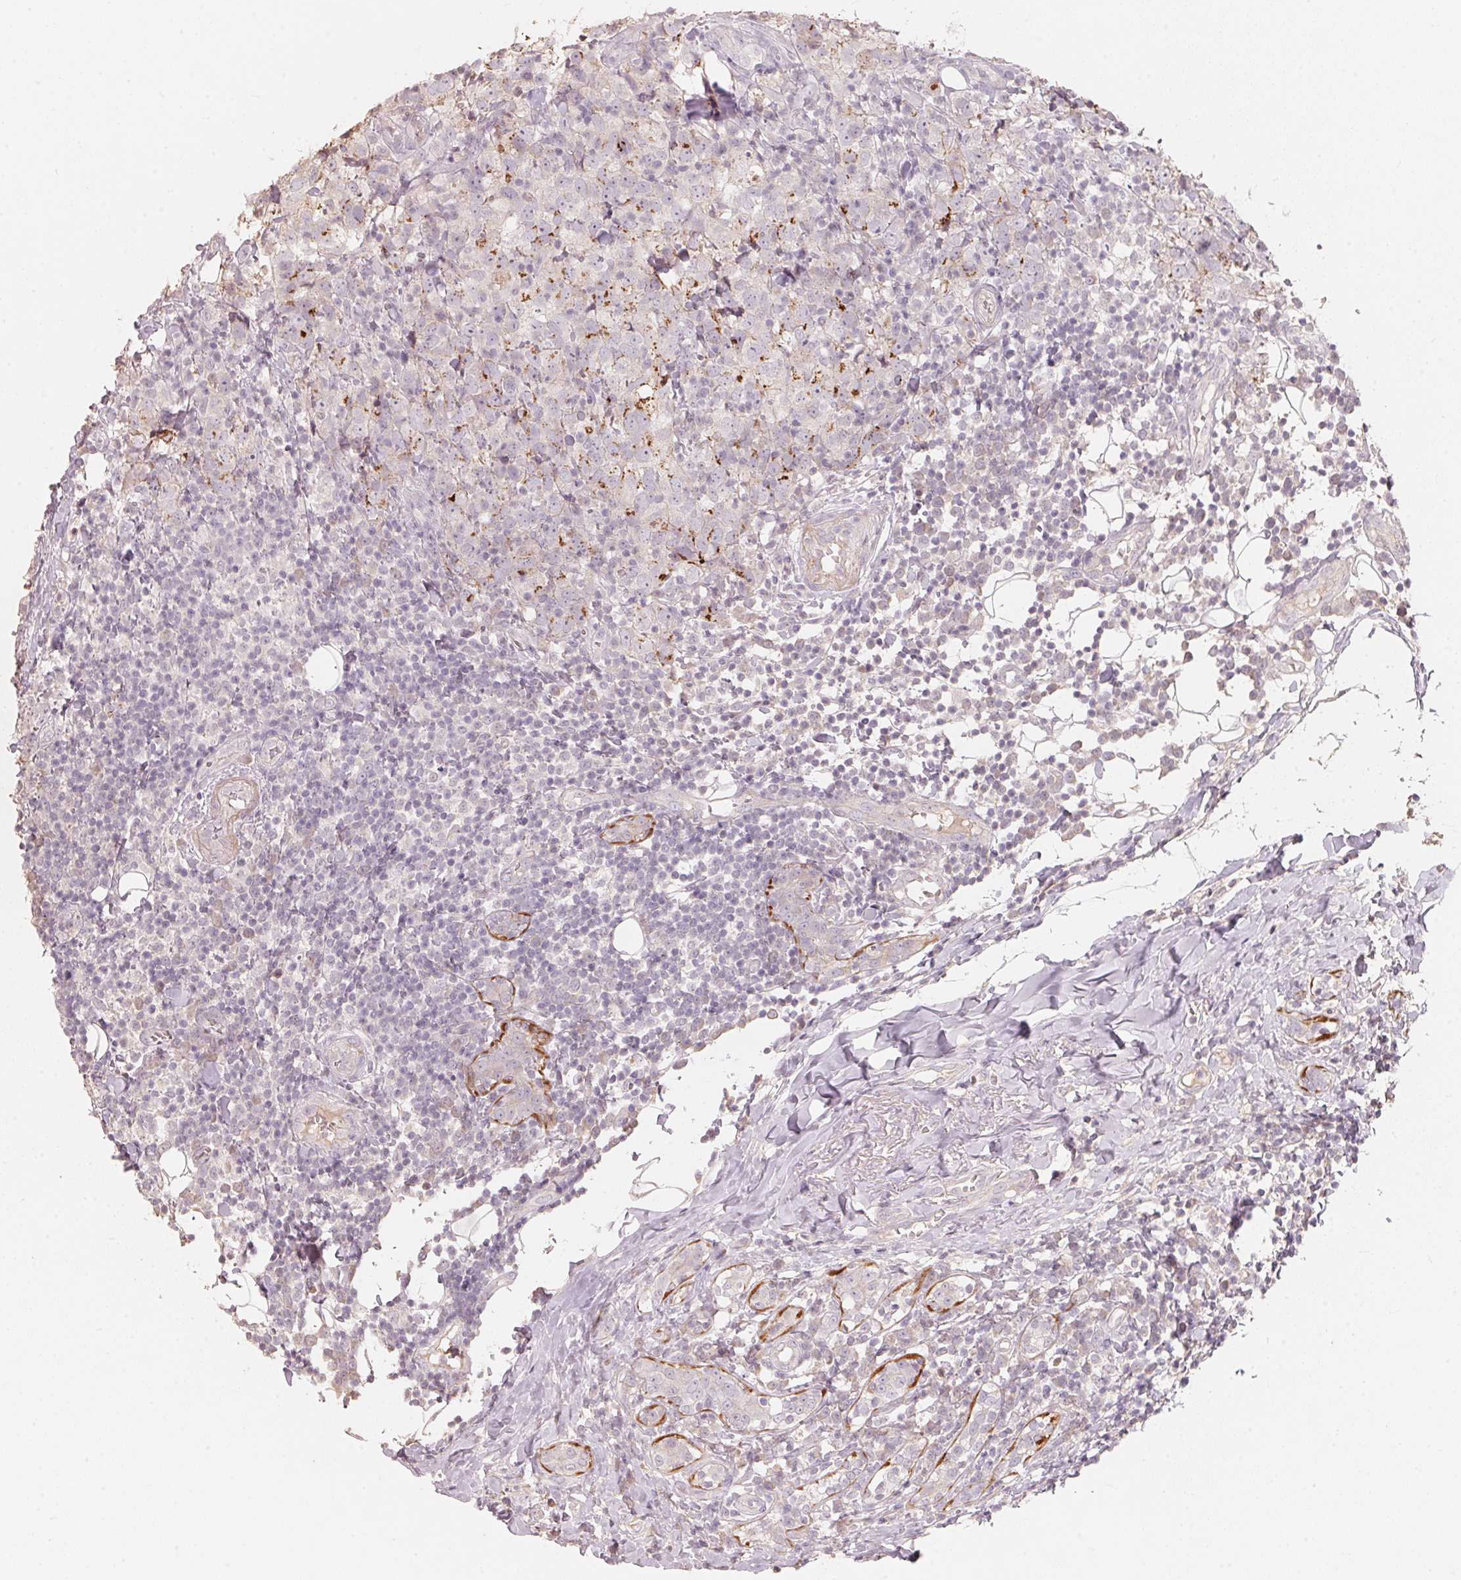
{"staining": {"intensity": "moderate", "quantity": "<25%", "location": "cytoplasmic/membranous"}, "tissue": "breast cancer", "cell_type": "Tumor cells", "image_type": "cancer", "snomed": [{"axis": "morphology", "description": "Duct carcinoma"}, {"axis": "topography", "description": "Breast"}], "caption": "Moderate cytoplasmic/membranous protein expression is present in approximately <25% of tumor cells in breast cancer.", "gene": "TP53AIP1", "patient": {"sex": "female", "age": 30}}